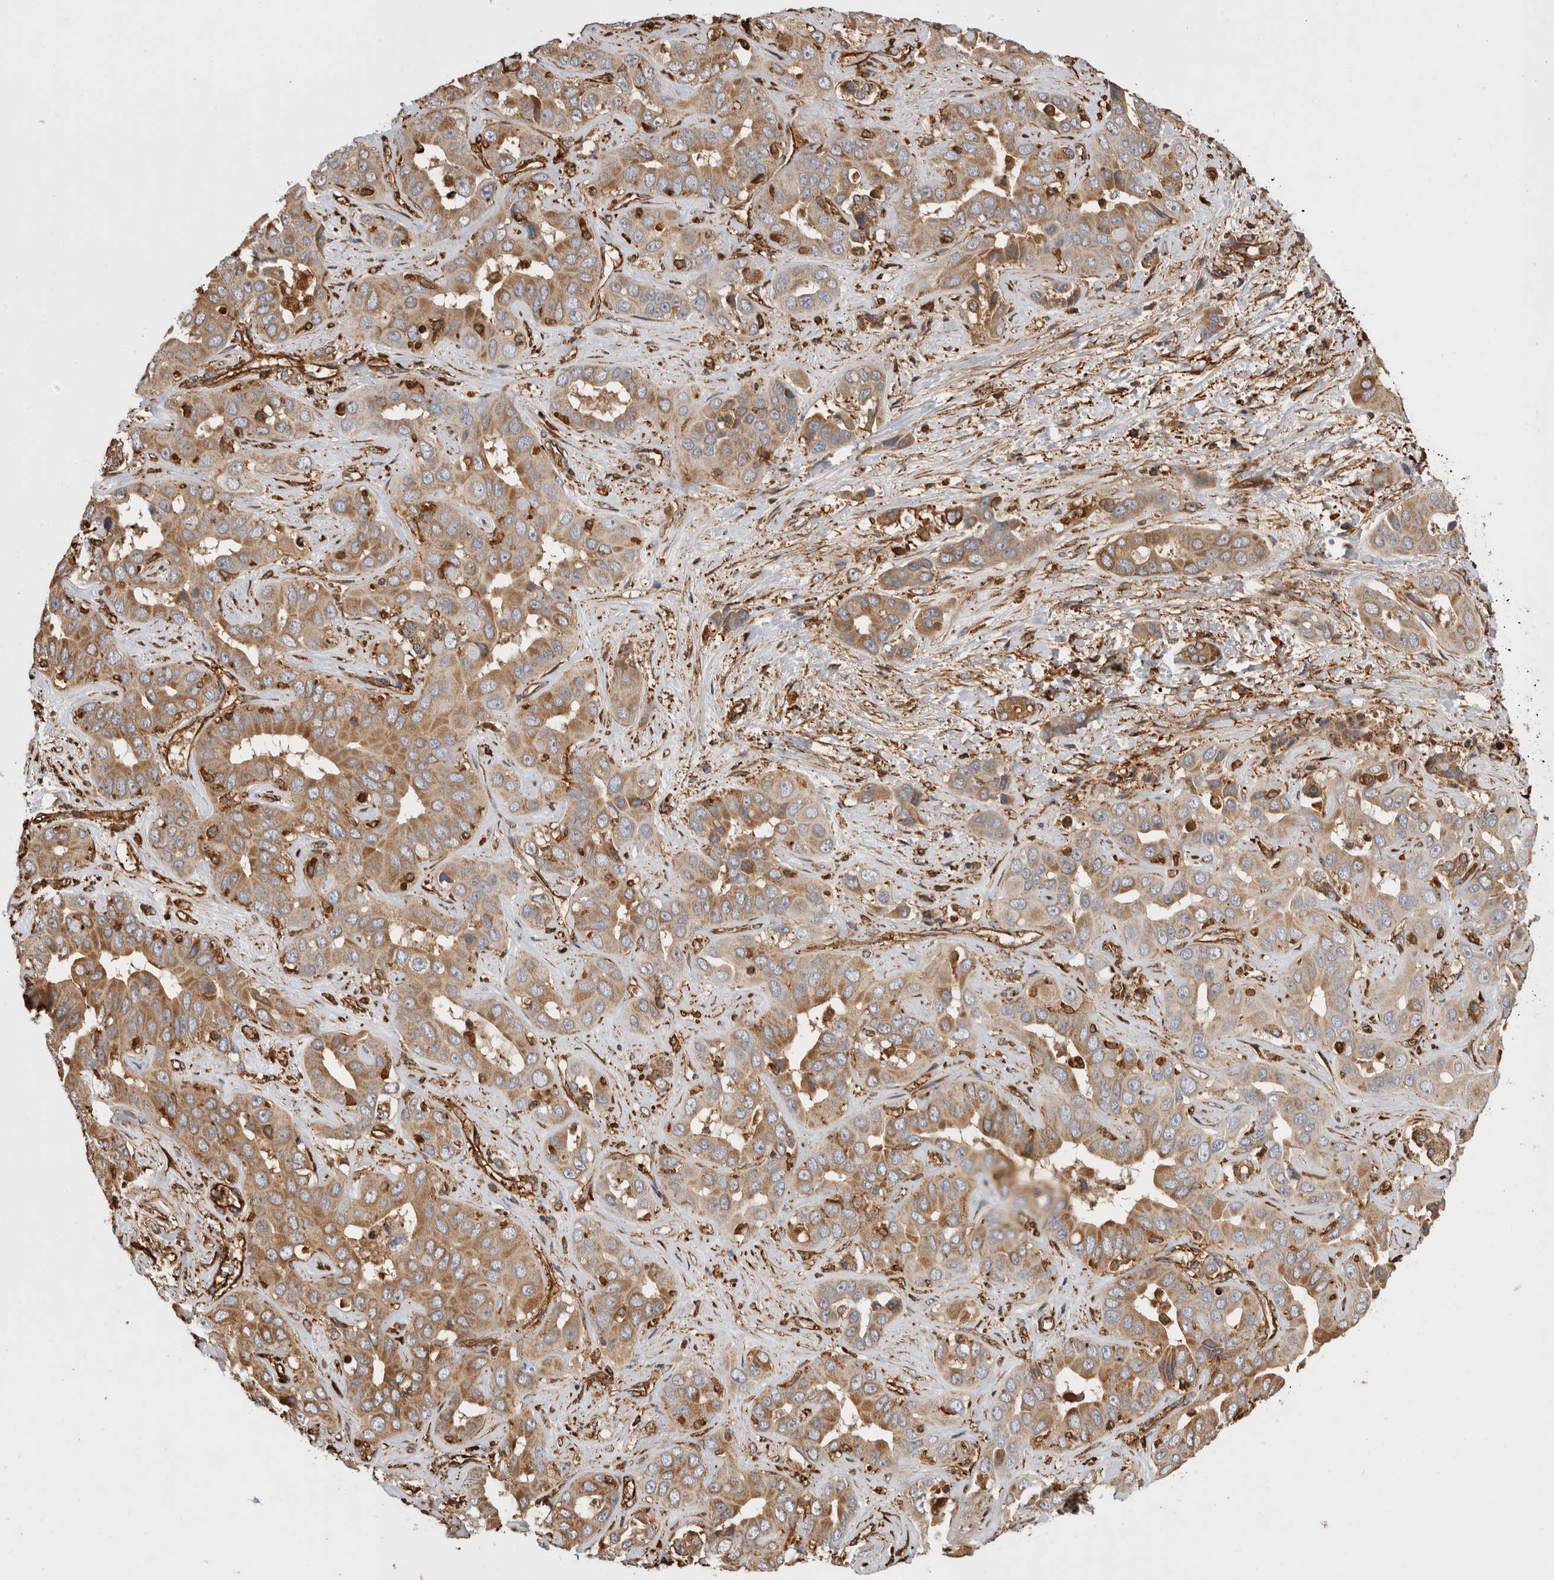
{"staining": {"intensity": "moderate", "quantity": ">75%", "location": "cytoplasmic/membranous"}, "tissue": "liver cancer", "cell_type": "Tumor cells", "image_type": "cancer", "snomed": [{"axis": "morphology", "description": "Cholangiocarcinoma"}, {"axis": "topography", "description": "Liver"}], "caption": "A photomicrograph of liver cancer (cholangiocarcinoma) stained for a protein demonstrates moderate cytoplasmic/membranous brown staining in tumor cells.", "gene": "ZNF397", "patient": {"sex": "female", "age": 52}}